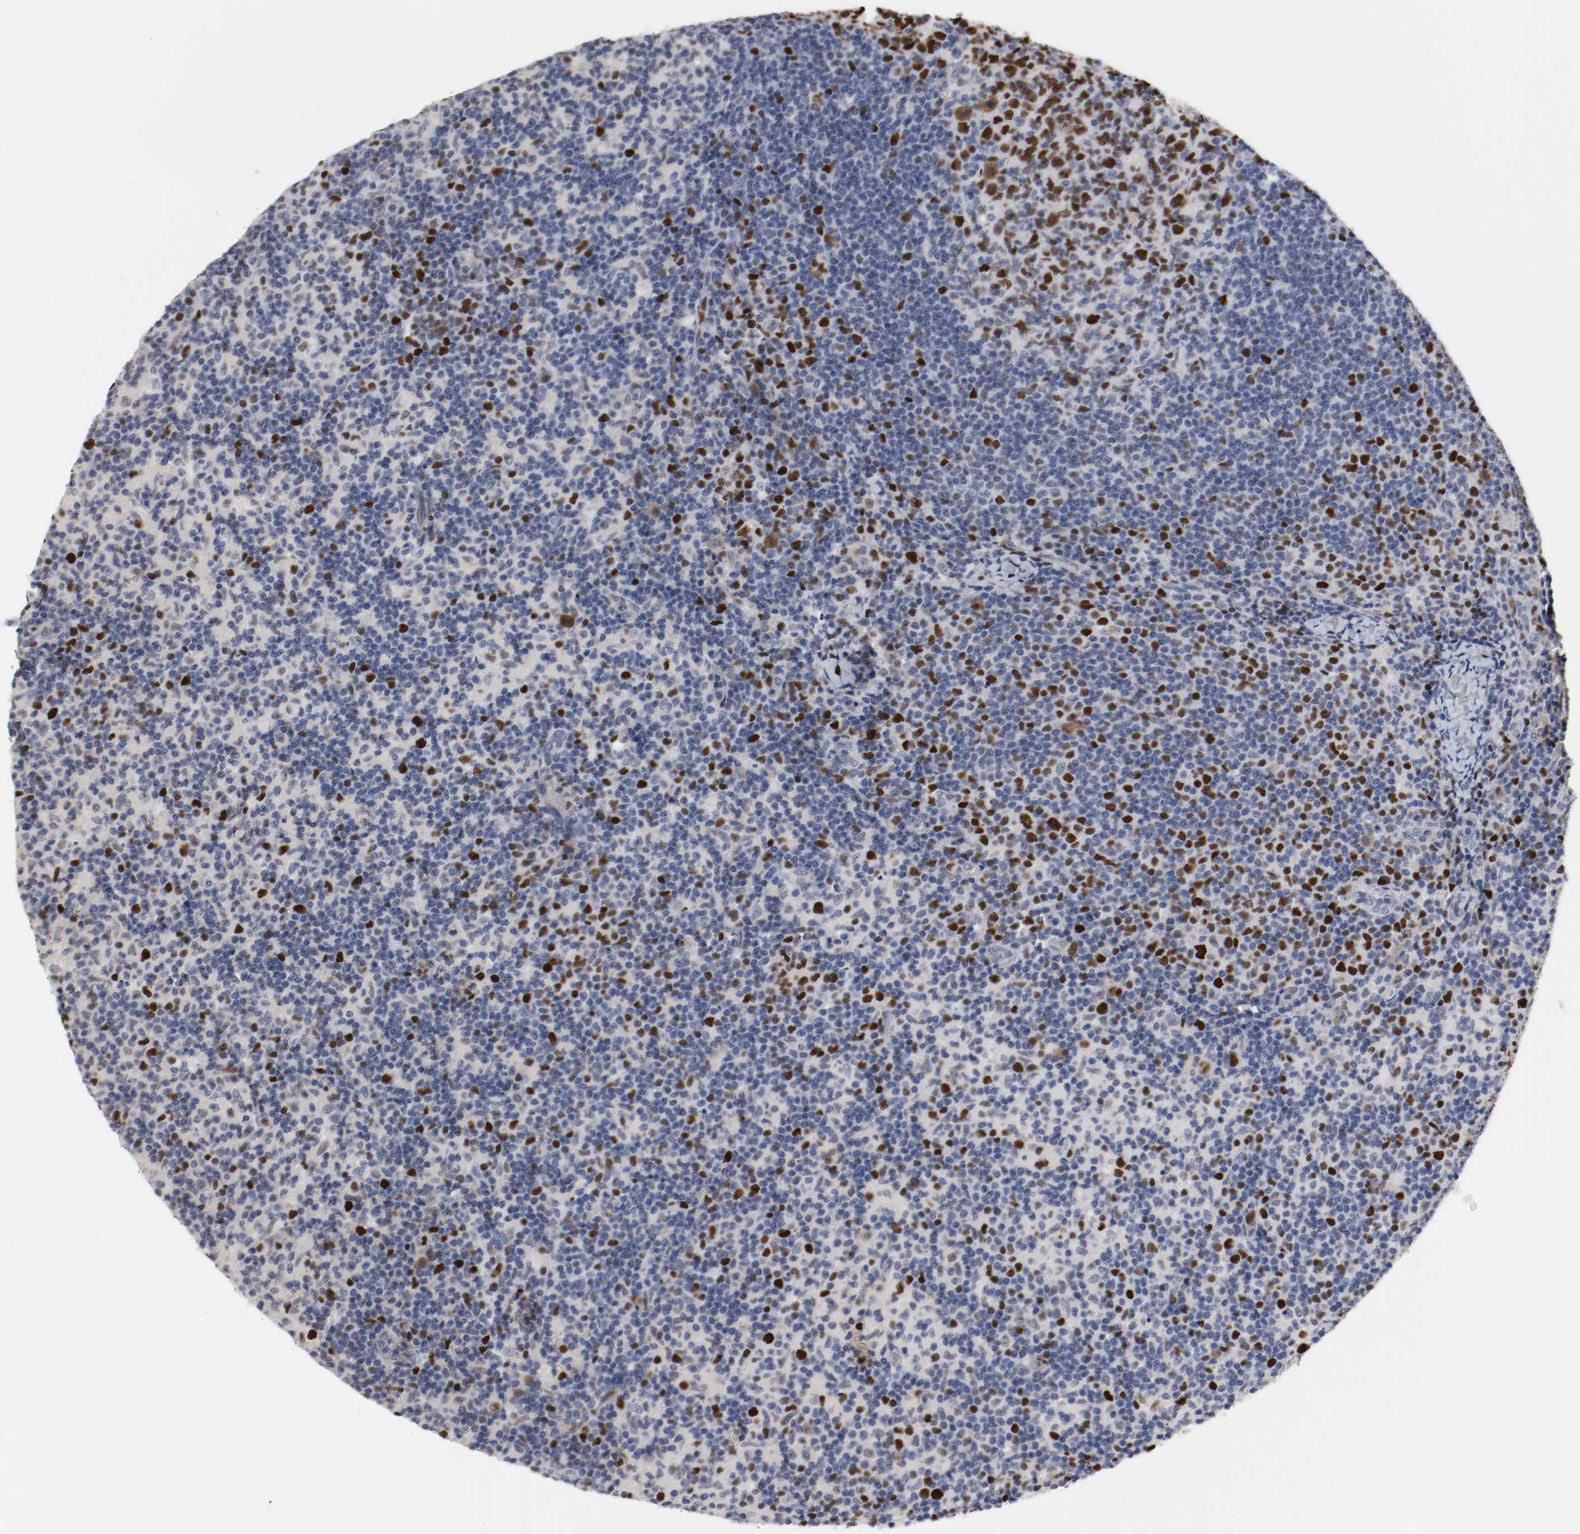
{"staining": {"intensity": "strong", "quantity": ">75%", "location": "nuclear"}, "tissue": "lymph node", "cell_type": "Germinal center cells", "image_type": "normal", "snomed": [{"axis": "morphology", "description": "Normal tissue, NOS"}, {"axis": "morphology", "description": "Inflammation, NOS"}, {"axis": "topography", "description": "Lymph node"}], "caption": "A micrograph of human lymph node stained for a protein reveals strong nuclear brown staining in germinal center cells.", "gene": "MCM6", "patient": {"sex": "male", "age": 55}}